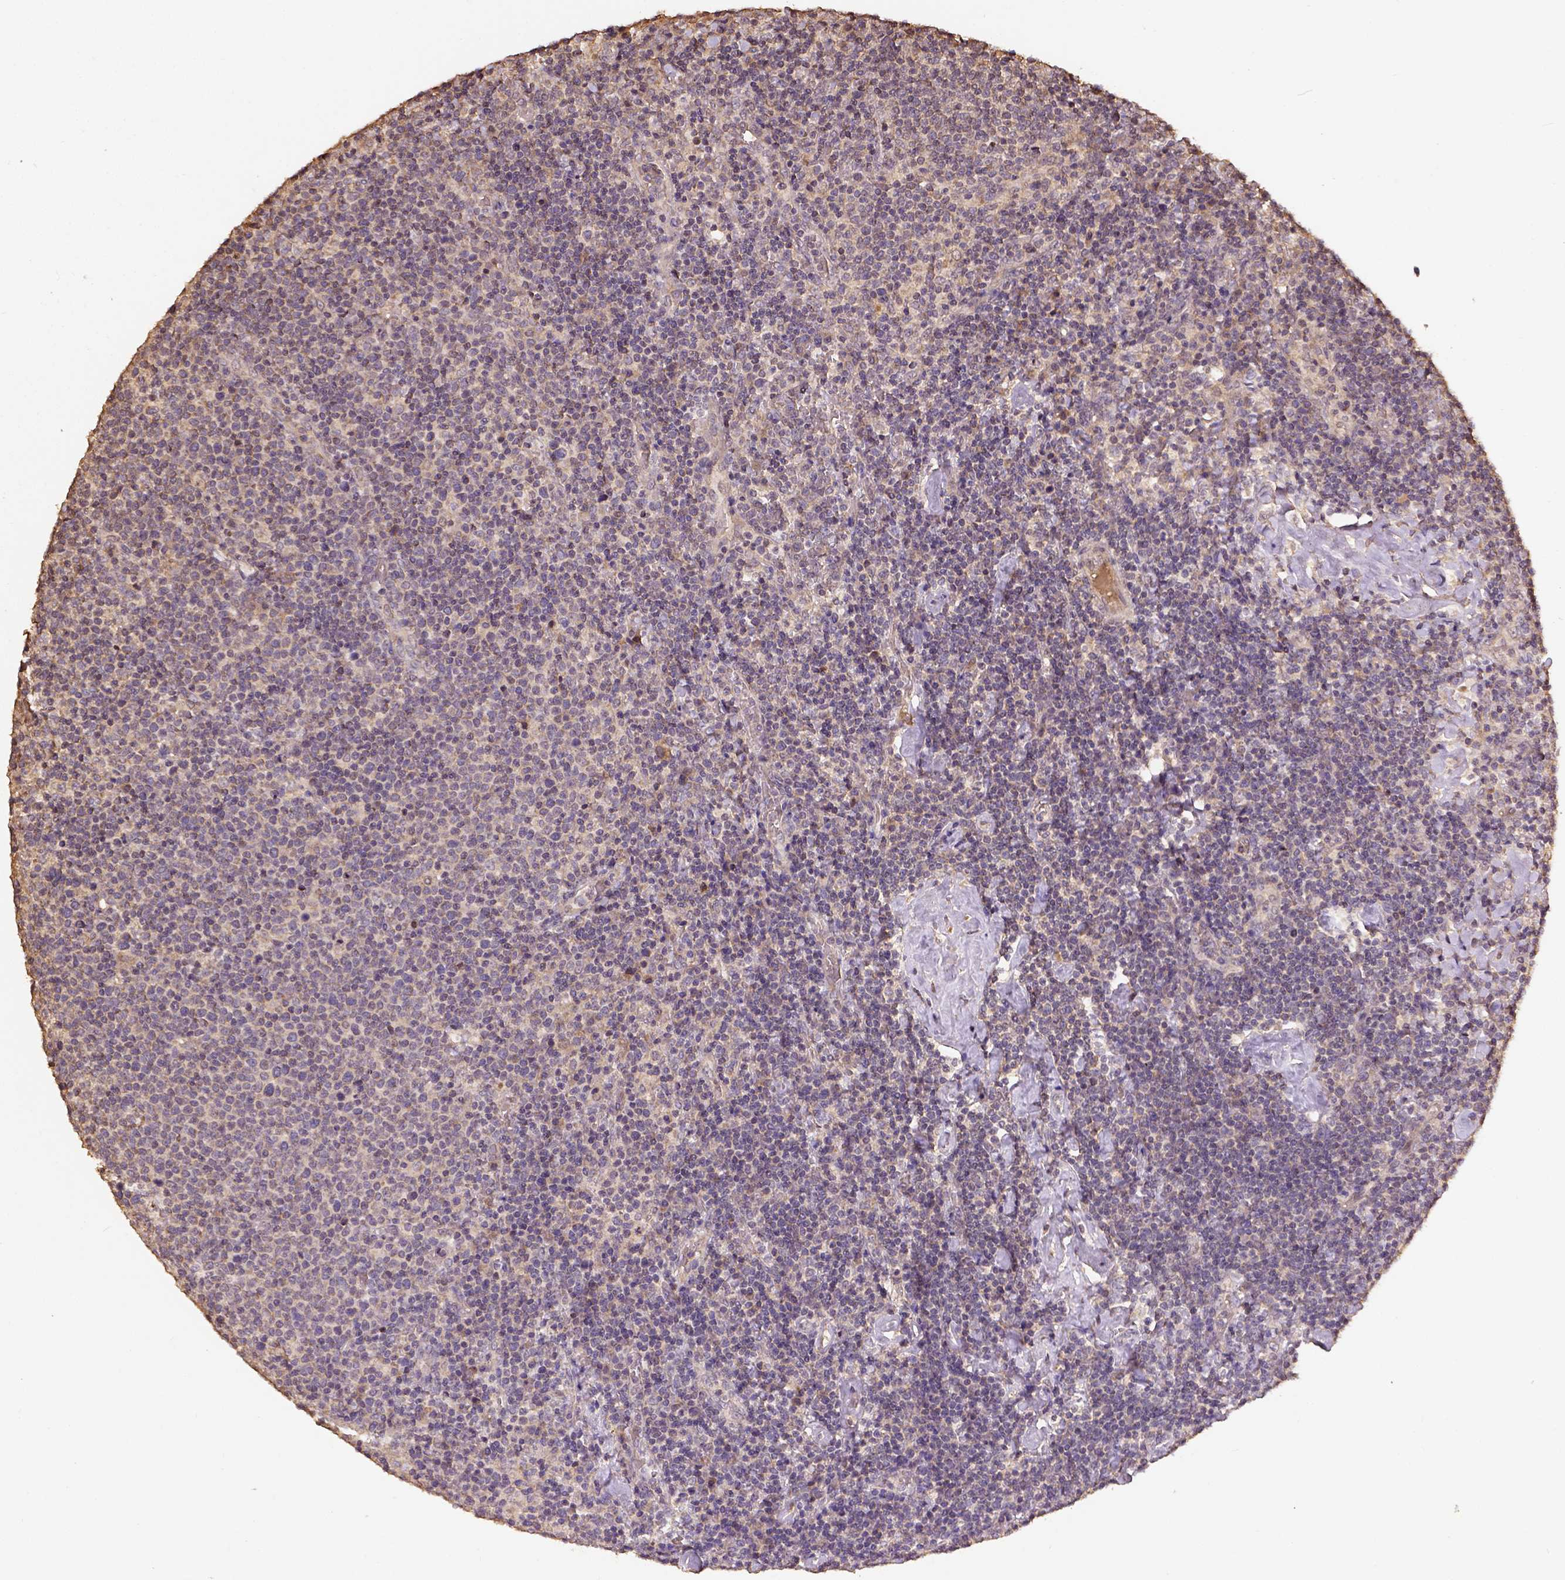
{"staining": {"intensity": "weak", "quantity": ">75%", "location": "cytoplasmic/membranous"}, "tissue": "lymphoma", "cell_type": "Tumor cells", "image_type": "cancer", "snomed": [{"axis": "morphology", "description": "Malignant lymphoma, non-Hodgkin's type, High grade"}, {"axis": "topography", "description": "Lymph node"}], "caption": "Immunohistochemistry micrograph of human lymphoma stained for a protein (brown), which reveals low levels of weak cytoplasmic/membranous expression in approximately >75% of tumor cells.", "gene": "ATP1B3", "patient": {"sex": "male", "age": 61}}